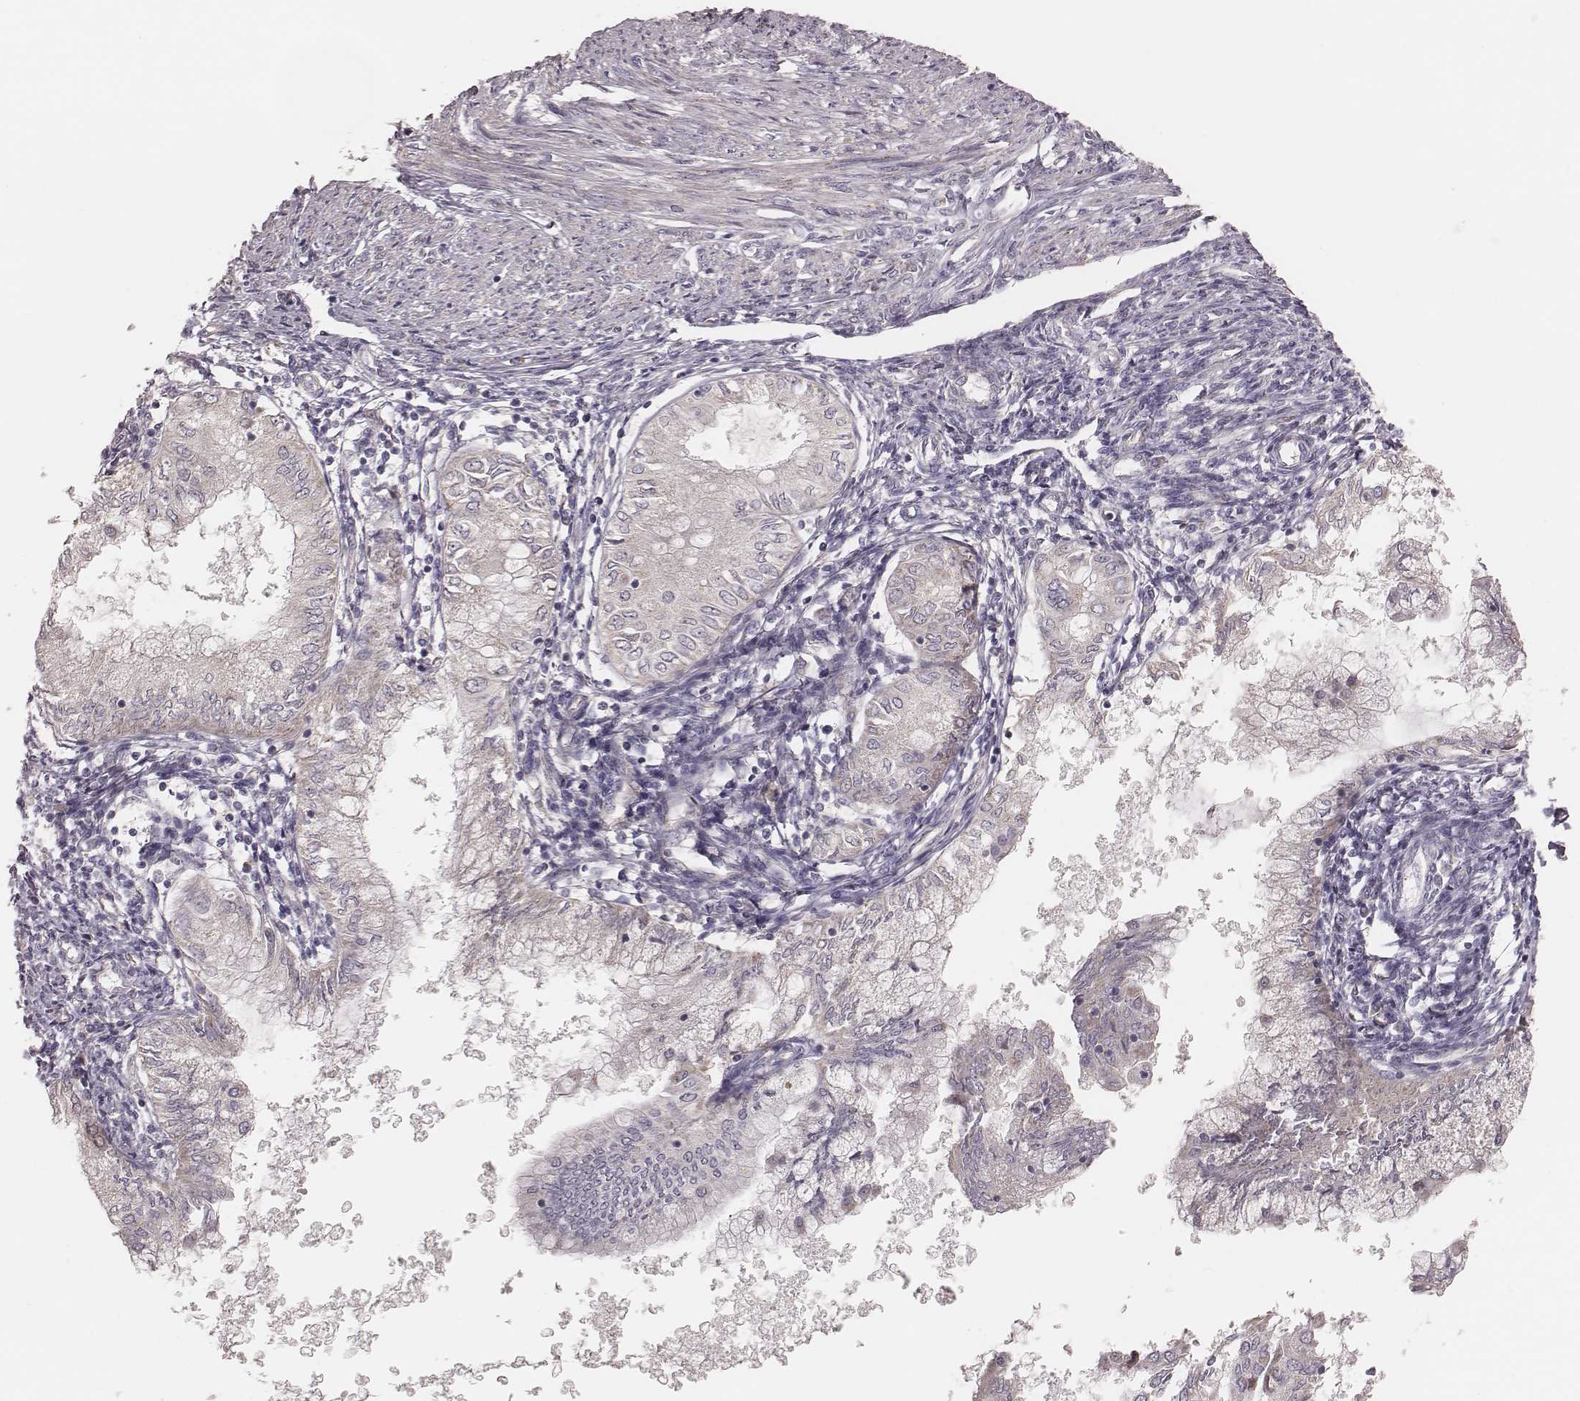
{"staining": {"intensity": "negative", "quantity": "none", "location": "none"}, "tissue": "endometrial cancer", "cell_type": "Tumor cells", "image_type": "cancer", "snomed": [{"axis": "morphology", "description": "Adenocarcinoma, NOS"}, {"axis": "topography", "description": "Endometrium"}], "caption": "Immunohistochemical staining of human endometrial cancer (adenocarcinoma) displays no significant staining in tumor cells.", "gene": "MRPS27", "patient": {"sex": "female", "age": 68}}